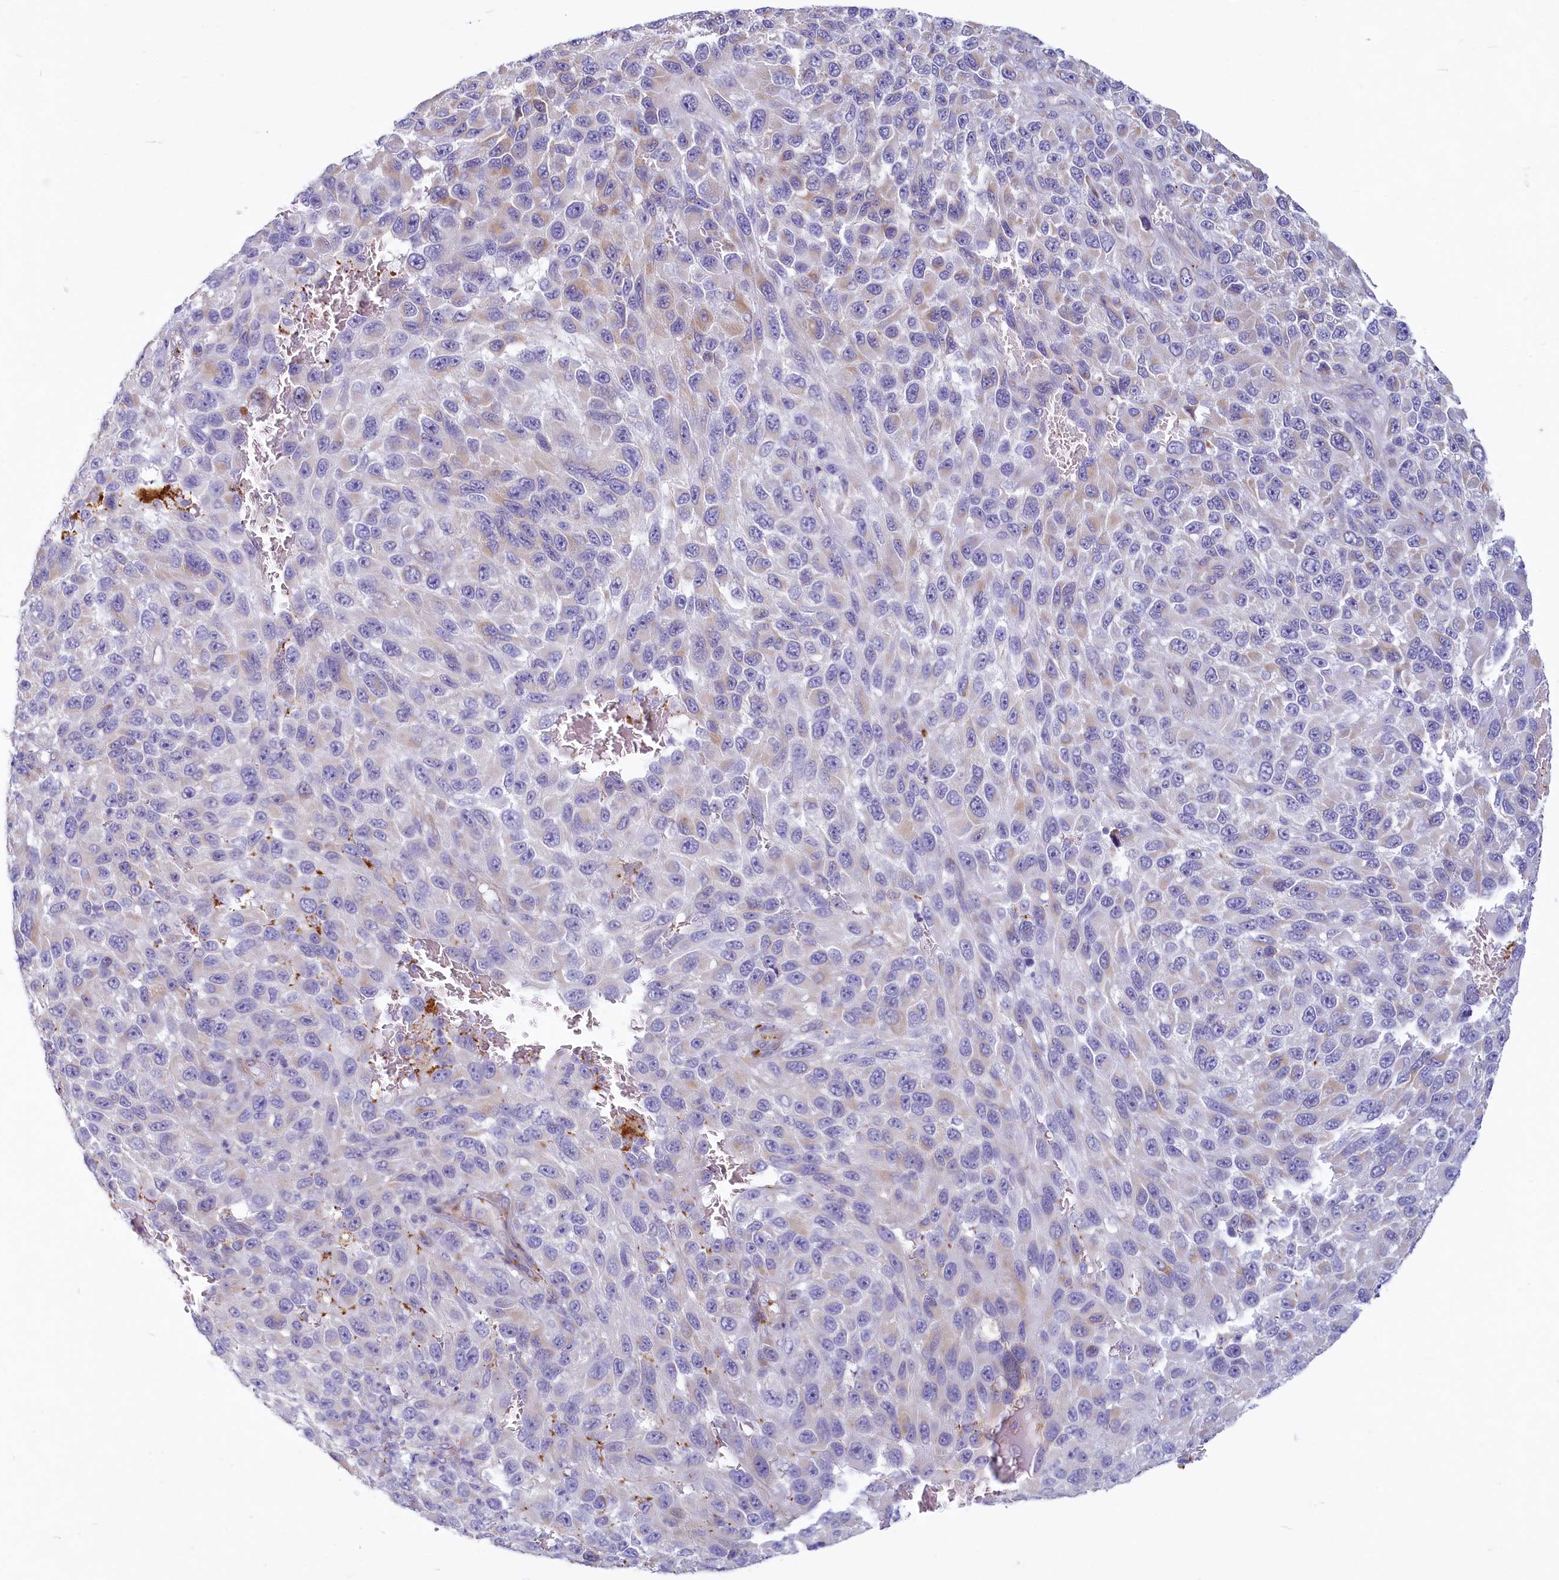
{"staining": {"intensity": "negative", "quantity": "none", "location": "none"}, "tissue": "melanoma", "cell_type": "Tumor cells", "image_type": "cancer", "snomed": [{"axis": "morphology", "description": "Malignant melanoma, NOS"}, {"axis": "topography", "description": "Skin"}], "caption": "A photomicrograph of melanoma stained for a protein shows no brown staining in tumor cells.", "gene": "LMOD3", "patient": {"sex": "female", "age": 96}}